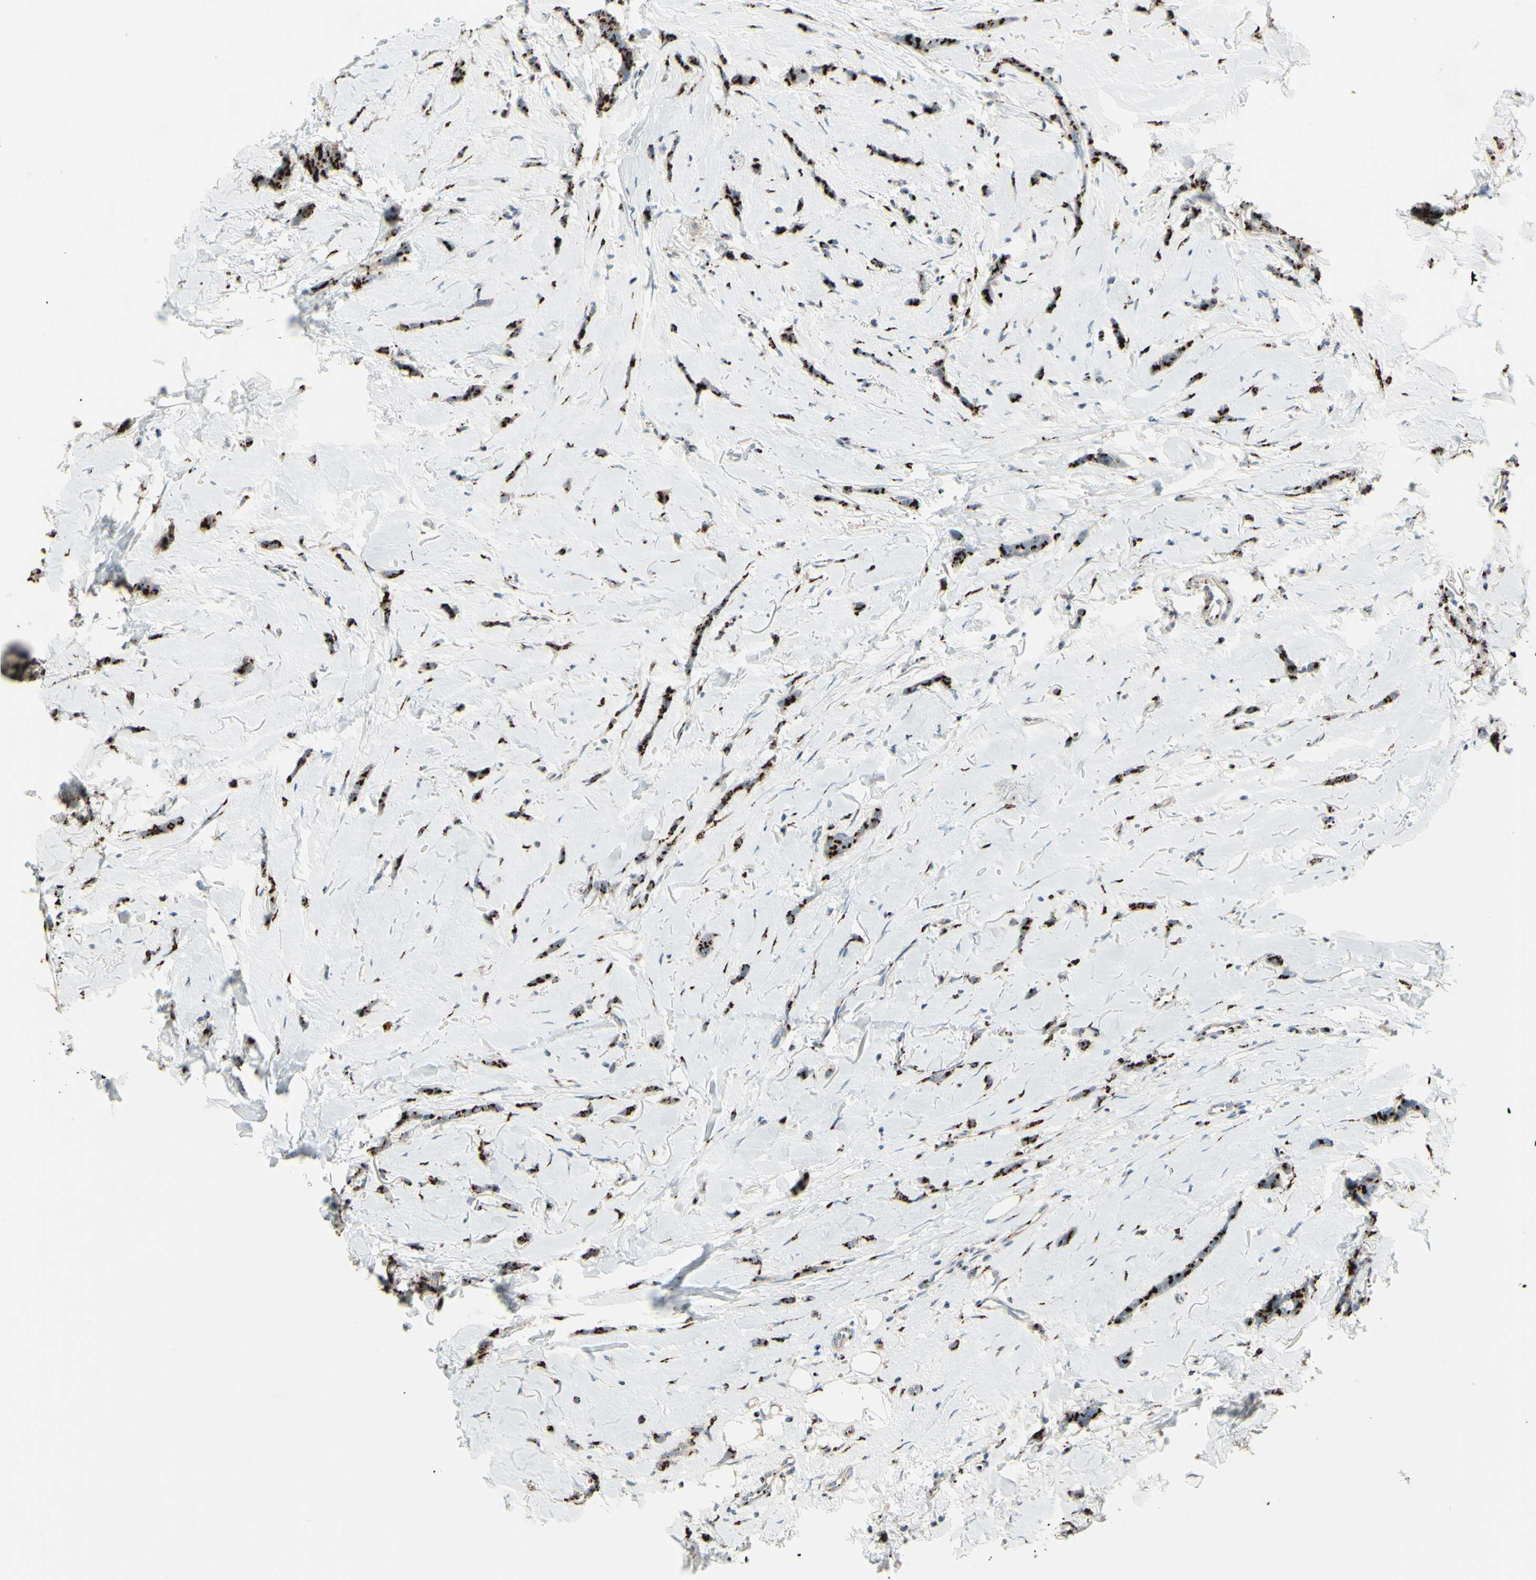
{"staining": {"intensity": "moderate", "quantity": ">75%", "location": "cytoplasmic/membranous"}, "tissue": "breast cancer", "cell_type": "Tumor cells", "image_type": "cancer", "snomed": [{"axis": "morphology", "description": "Lobular carcinoma"}, {"axis": "topography", "description": "Skin"}, {"axis": "topography", "description": "Breast"}], "caption": "This histopathology image shows immunohistochemistry (IHC) staining of human lobular carcinoma (breast), with medium moderate cytoplasmic/membranous positivity in approximately >75% of tumor cells.", "gene": "BPNT2", "patient": {"sex": "female", "age": 46}}